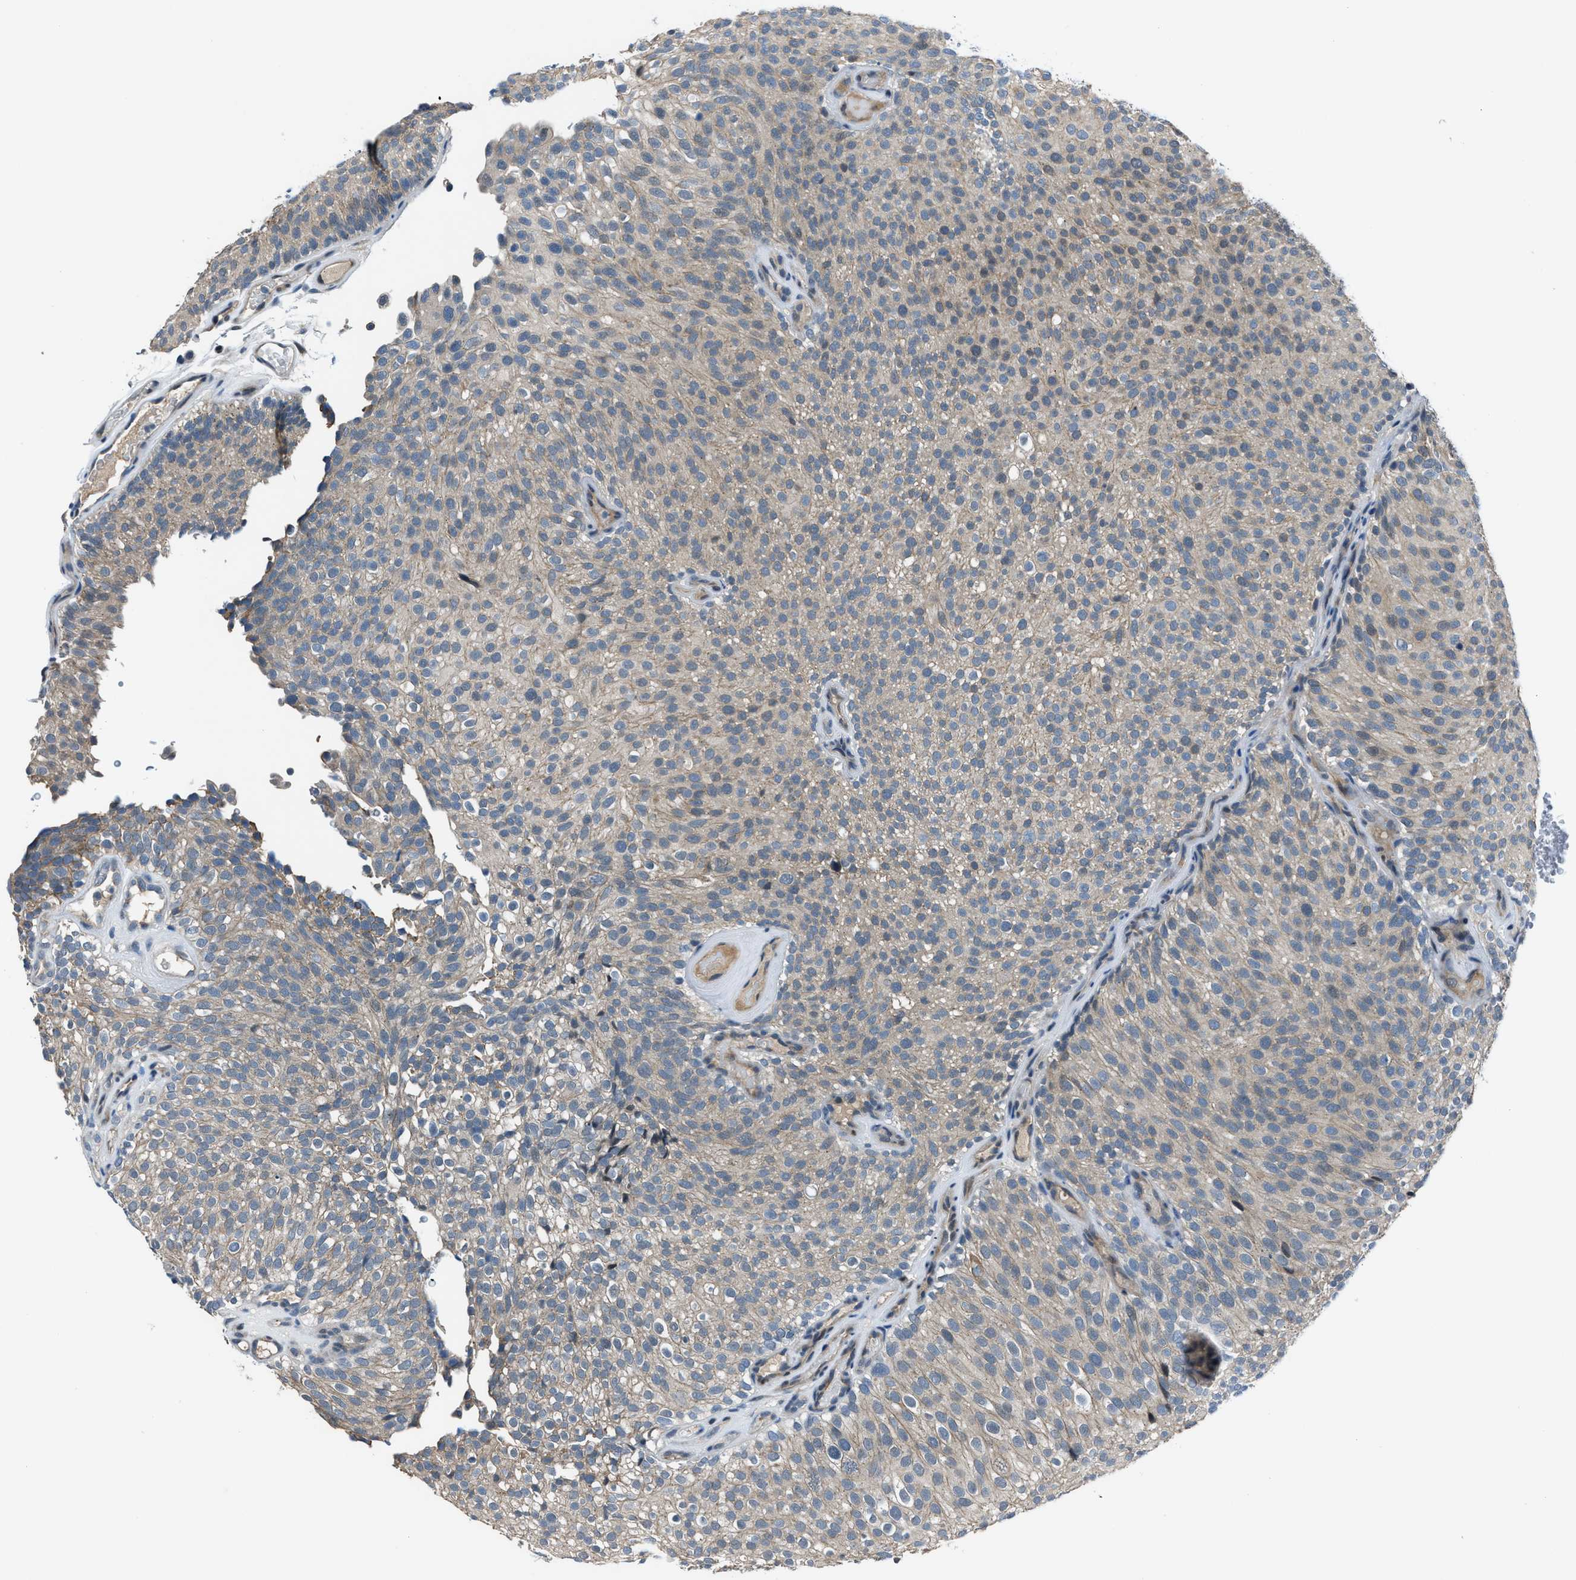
{"staining": {"intensity": "negative", "quantity": "none", "location": "none"}, "tissue": "urothelial cancer", "cell_type": "Tumor cells", "image_type": "cancer", "snomed": [{"axis": "morphology", "description": "Urothelial carcinoma, Low grade"}, {"axis": "topography", "description": "Urinary bladder"}], "caption": "DAB immunohistochemical staining of urothelial cancer shows no significant expression in tumor cells.", "gene": "DUSP19", "patient": {"sex": "male", "age": 78}}